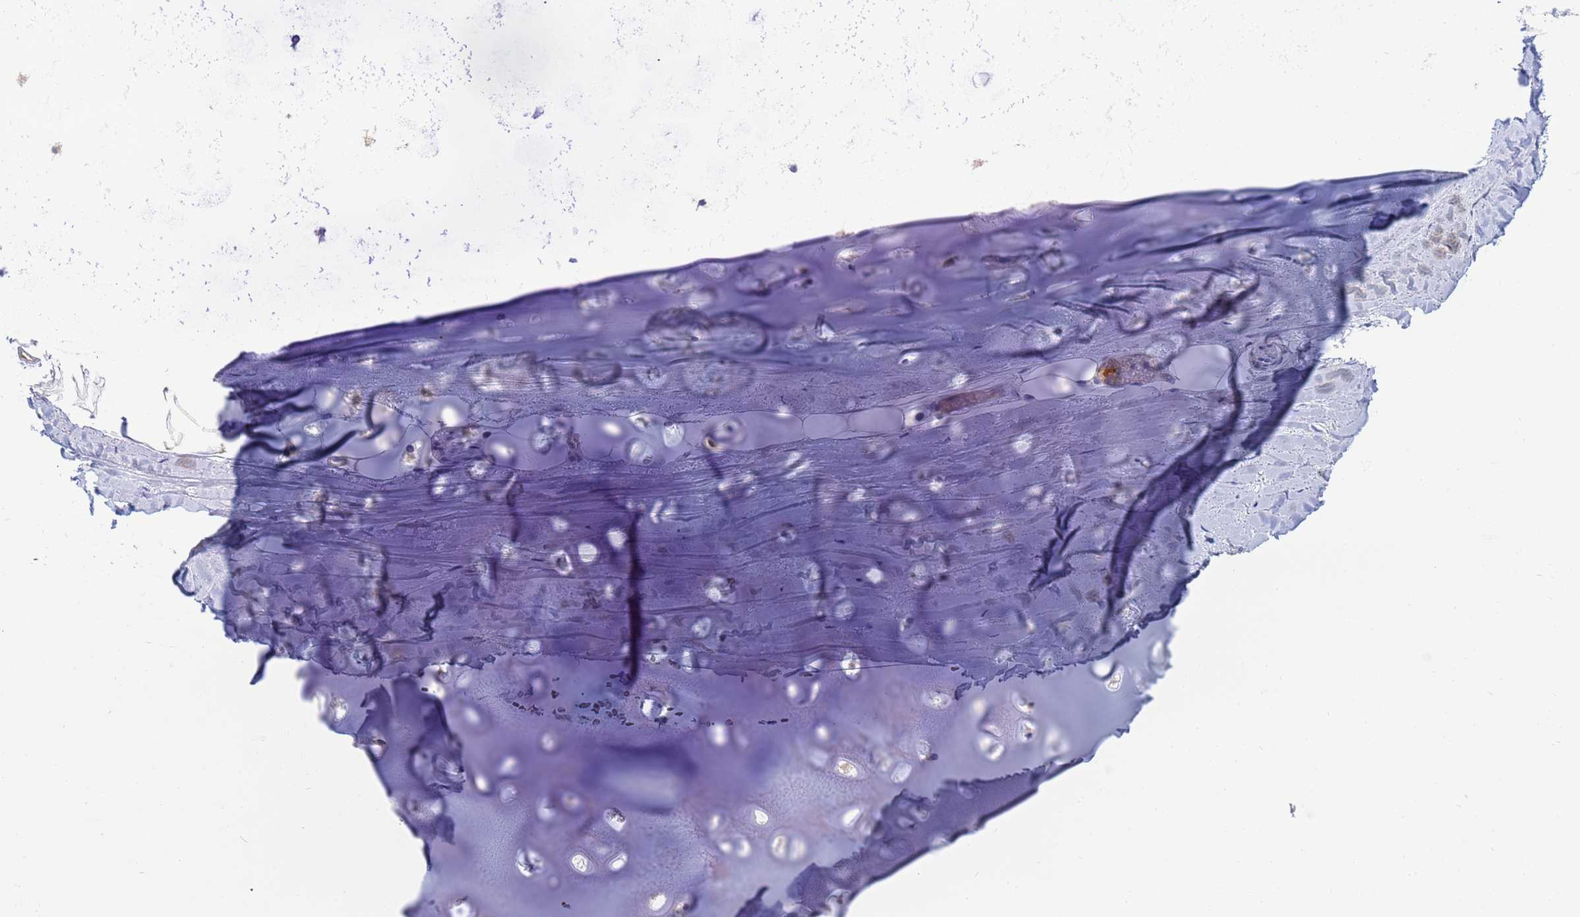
{"staining": {"intensity": "negative", "quantity": "none", "location": "none"}, "tissue": "adipose tissue", "cell_type": "Adipocytes", "image_type": "normal", "snomed": [{"axis": "morphology", "description": "Normal tissue, NOS"}, {"axis": "topography", "description": "Lymph node"}, {"axis": "topography", "description": "Bronchus"}], "caption": "An immunohistochemistry image of unremarkable adipose tissue is shown. There is no staining in adipocytes of adipose tissue.", "gene": "TRPC6", "patient": {"sex": "male", "age": 63}}